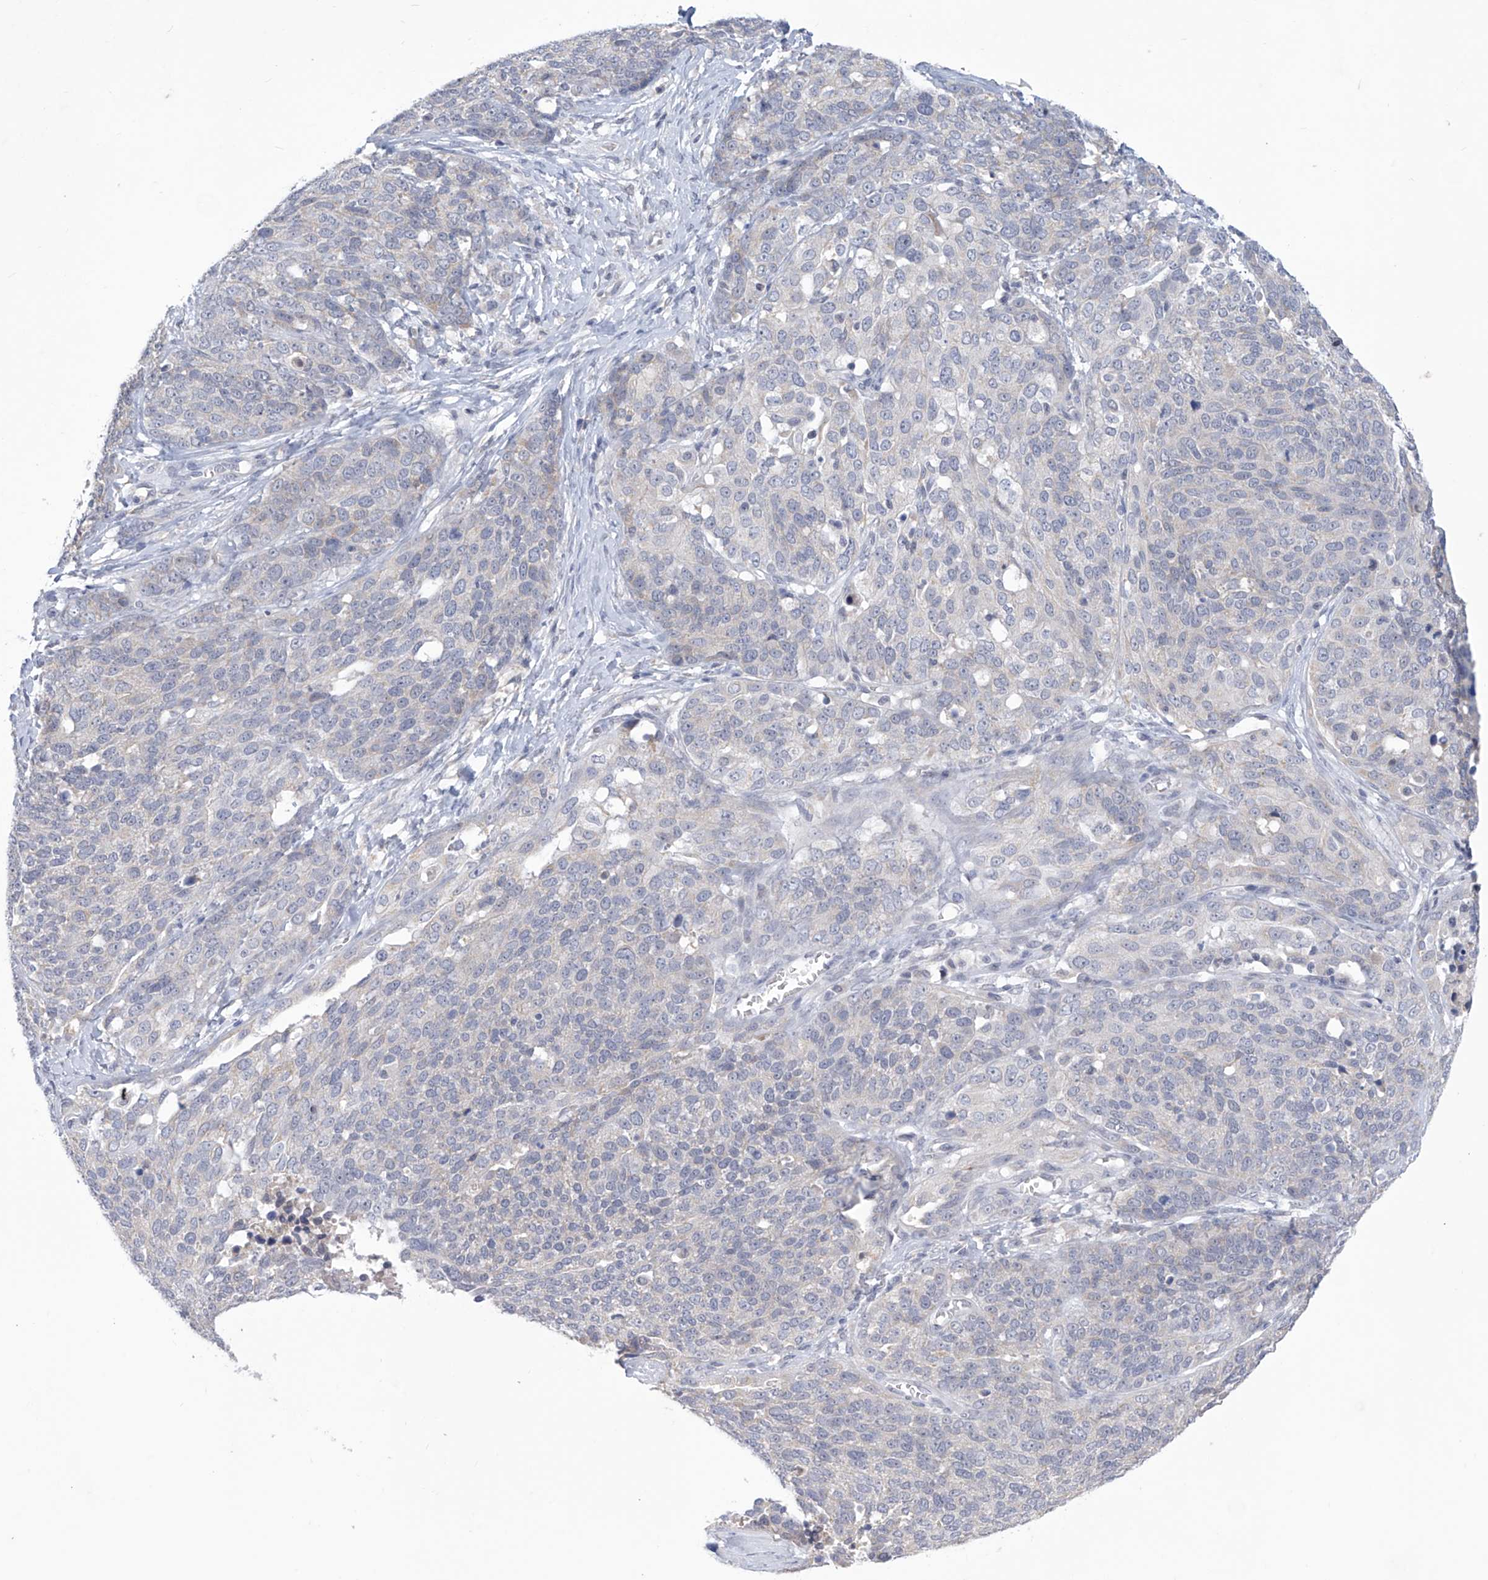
{"staining": {"intensity": "negative", "quantity": "none", "location": "none"}, "tissue": "ovarian cancer", "cell_type": "Tumor cells", "image_type": "cancer", "snomed": [{"axis": "morphology", "description": "Cystadenocarcinoma, serous, NOS"}, {"axis": "topography", "description": "Ovary"}], "caption": "An image of ovarian cancer stained for a protein reveals no brown staining in tumor cells.", "gene": "IBA57", "patient": {"sex": "female", "age": 44}}